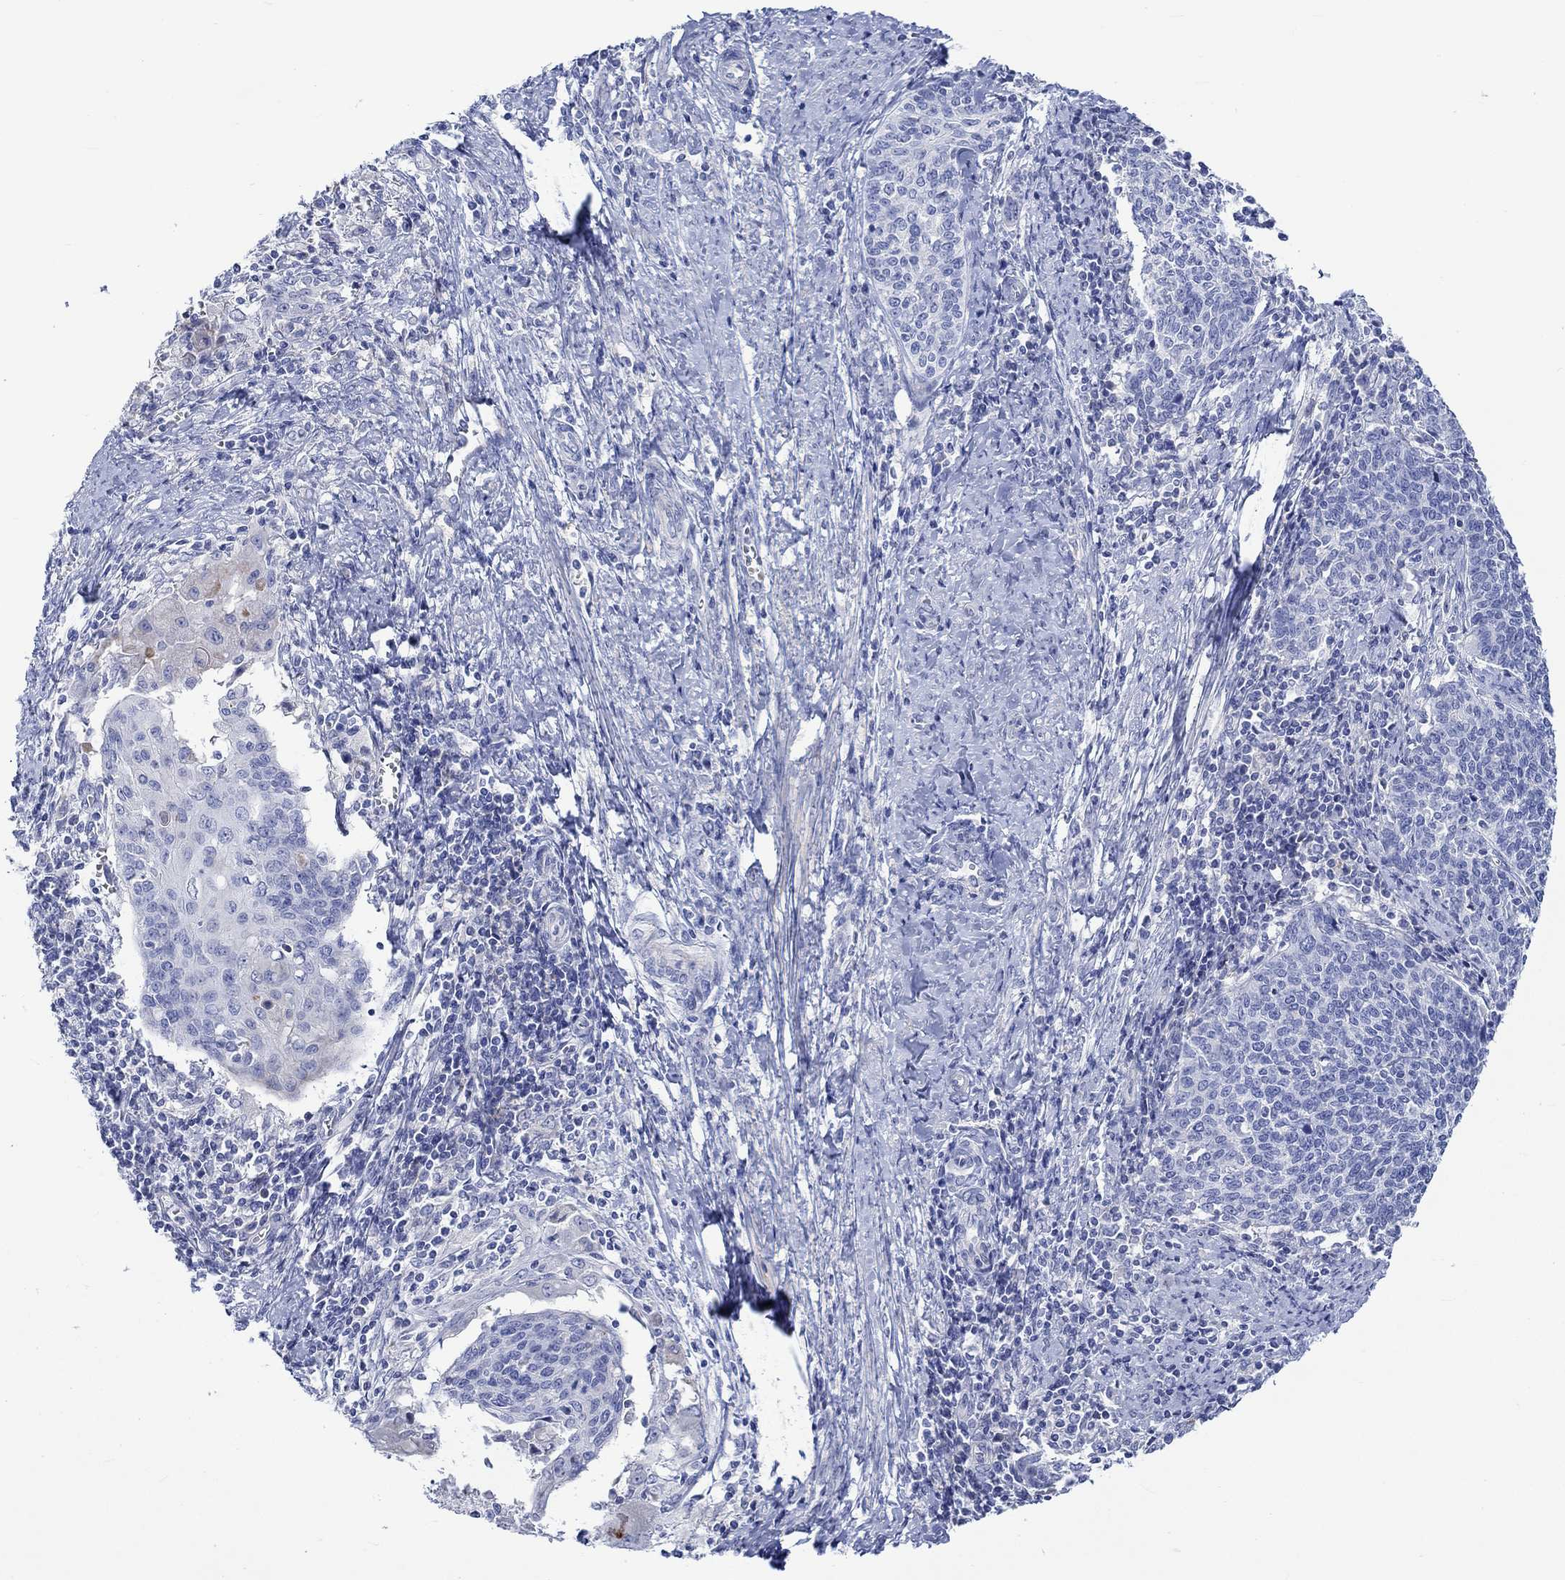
{"staining": {"intensity": "negative", "quantity": "none", "location": "none"}, "tissue": "cervical cancer", "cell_type": "Tumor cells", "image_type": "cancer", "snomed": [{"axis": "morphology", "description": "Squamous cell carcinoma, NOS"}, {"axis": "topography", "description": "Cervix"}], "caption": "Cervical cancer (squamous cell carcinoma) stained for a protein using immunohistochemistry exhibits no positivity tumor cells.", "gene": "NRIP3", "patient": {"sex": "female", "age": 39}}